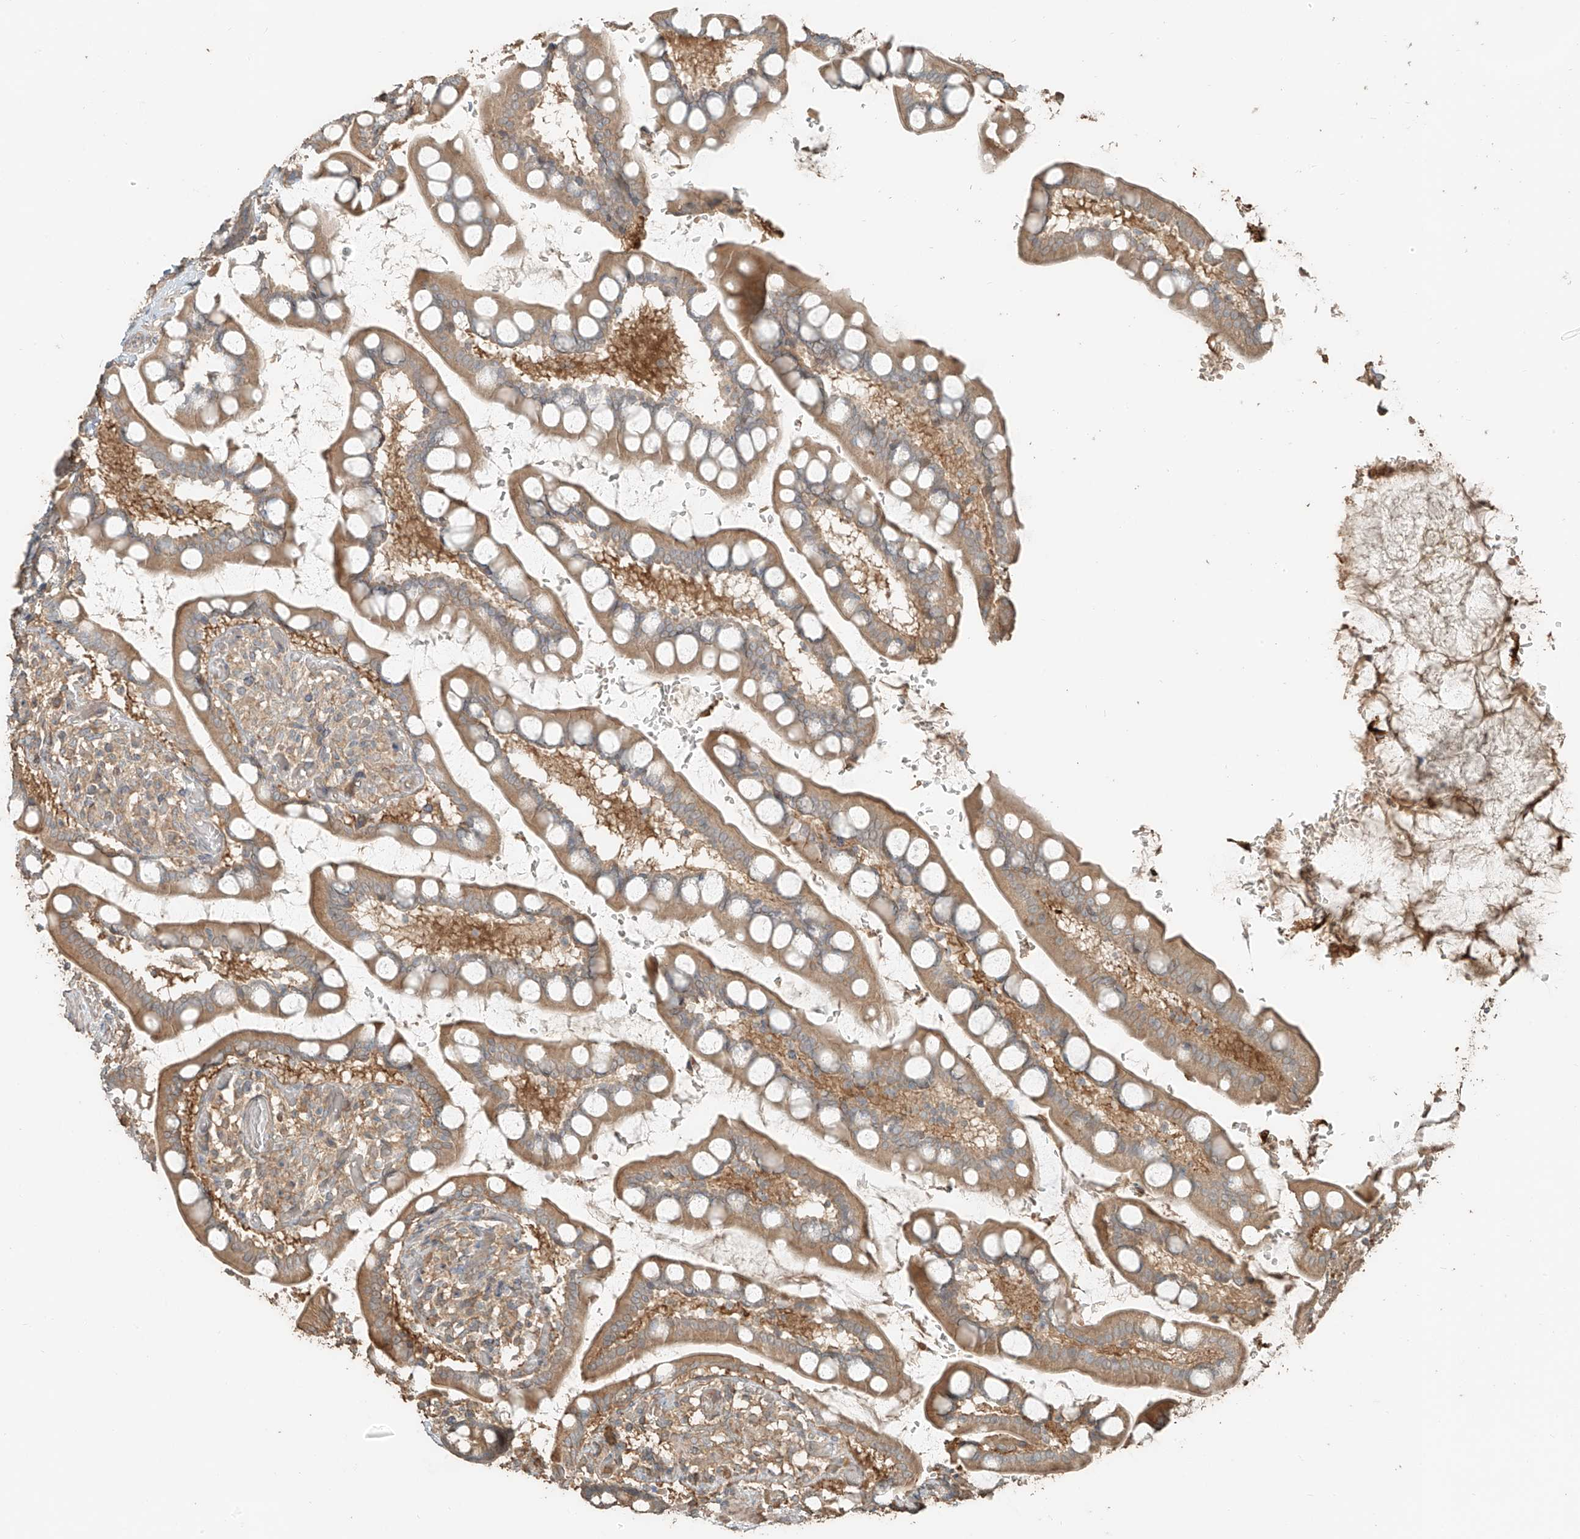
{"staining": {"intensity": "moderate", "quantity": ">75%", "location": "cytoplasmic/membranous"}, "tissue": "small intestine", "cell_type": "Glandular cells", "image_type": "normal", "snomed": [{"axis": "morphology", "description": "Normal tissue, NOS"}, {"axis": "topography", "description": "Small intestine"}], "caption": "The histopathology image demonstrates staining of unremarkable small intestine, revealing moderate cytoplasmic/membranous protein expression (brown color) within glandular cells. The protein of interest is stained brown, and the nuclei are stained in blue (DAB IHC with brightfield microscopy, high magnification).", "gene": "RFTN2", "patient": {"sex": "male", "age": 52}}